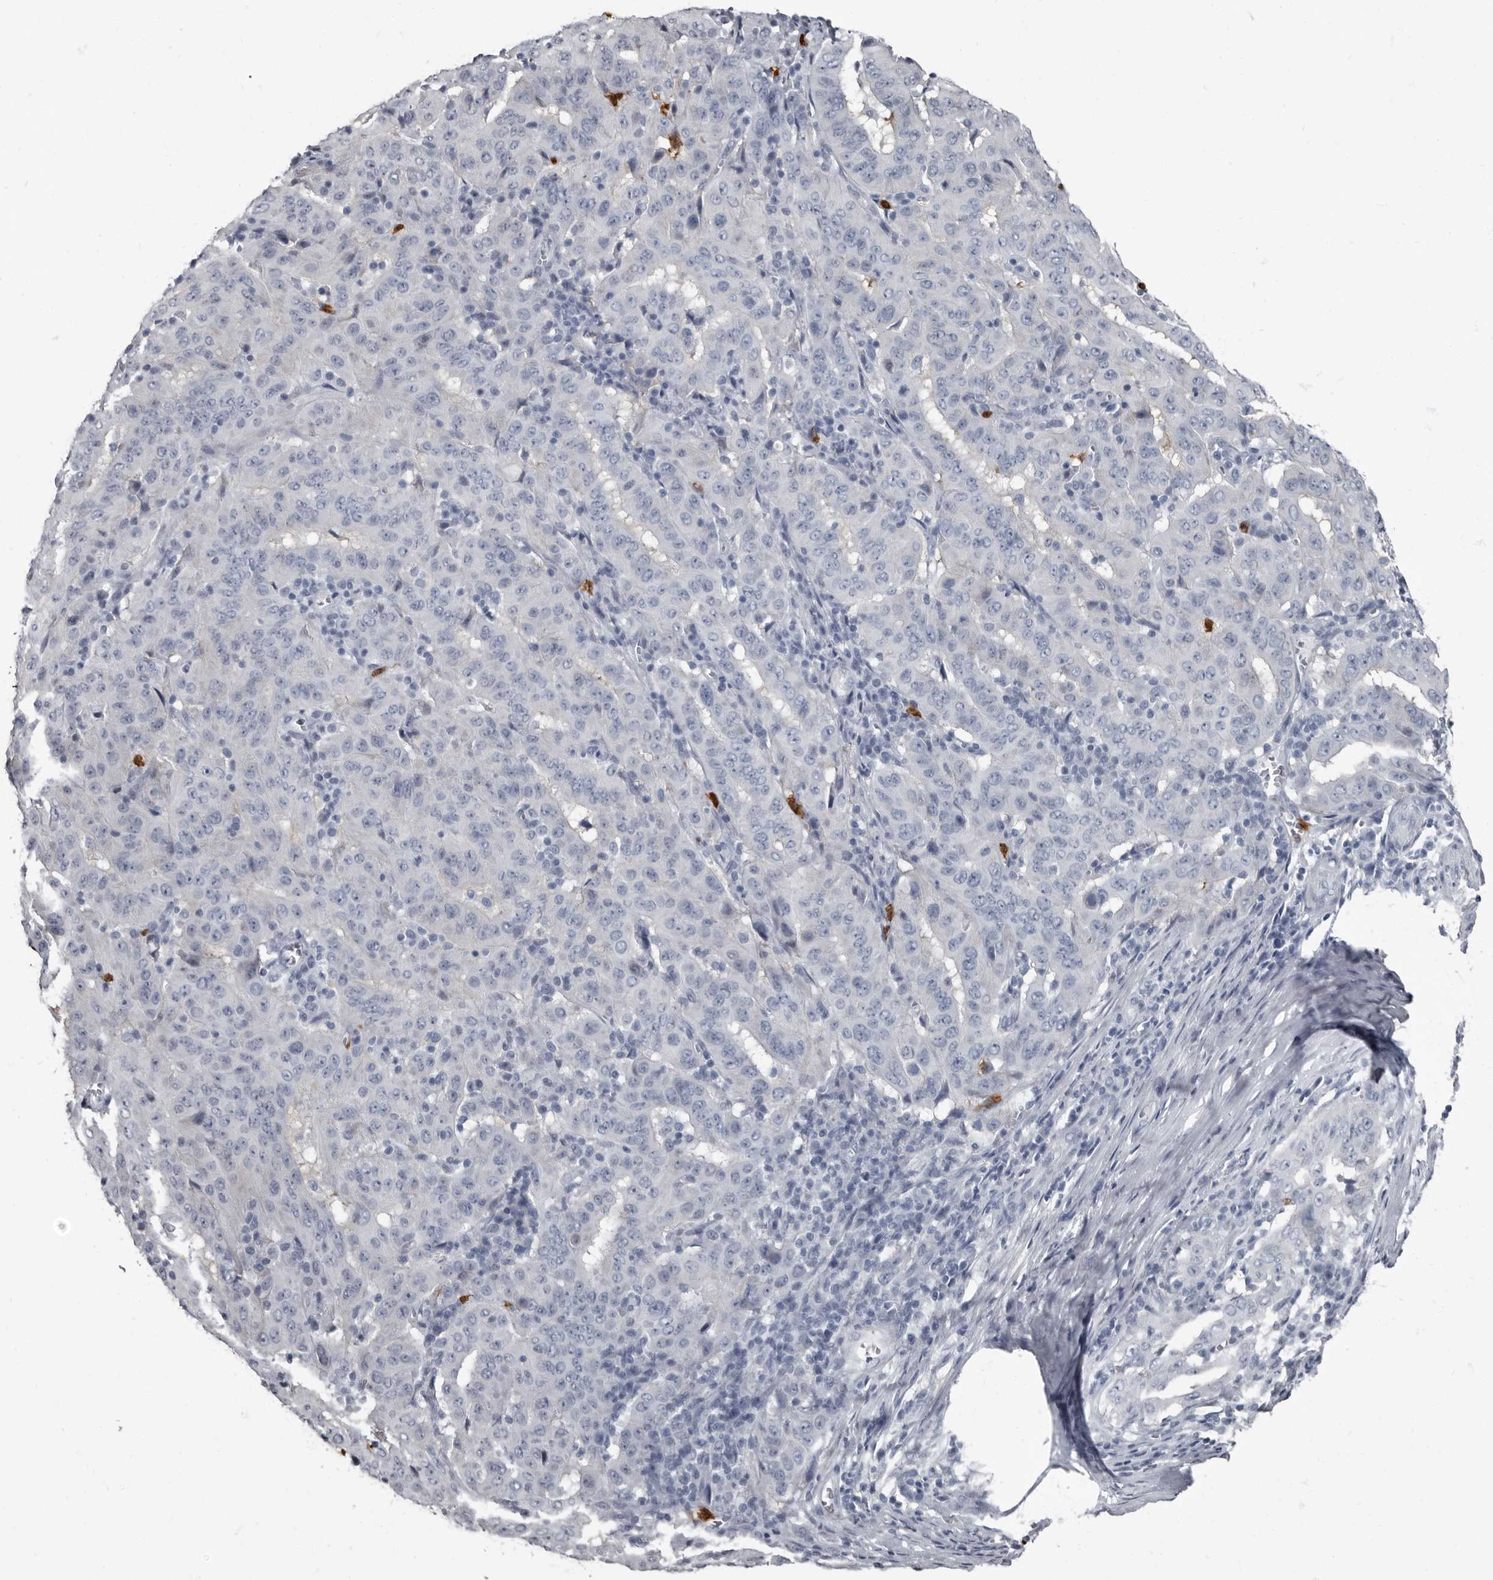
{"staining": {"intensity": "negative", "quantity": "none", "location": "none"}, "tissue": "pancreatic cancer", "cell_type": "Tumor cells", "image_type": "cancer", "snomed": [{"axis": "morphology", "description": "Adenocarcinoma, NOS"}, {"axis": "topography", "description": "Pancreas"}], "caption": "Immunohistochemistry micrograph of human pancreatic cancer (adenocarcinoma) stained for a protein (brown), which demonstrates no expression in tumor cells.", "gene": "TPD52L1", "patient": {"sex": "male", "age": 63}}